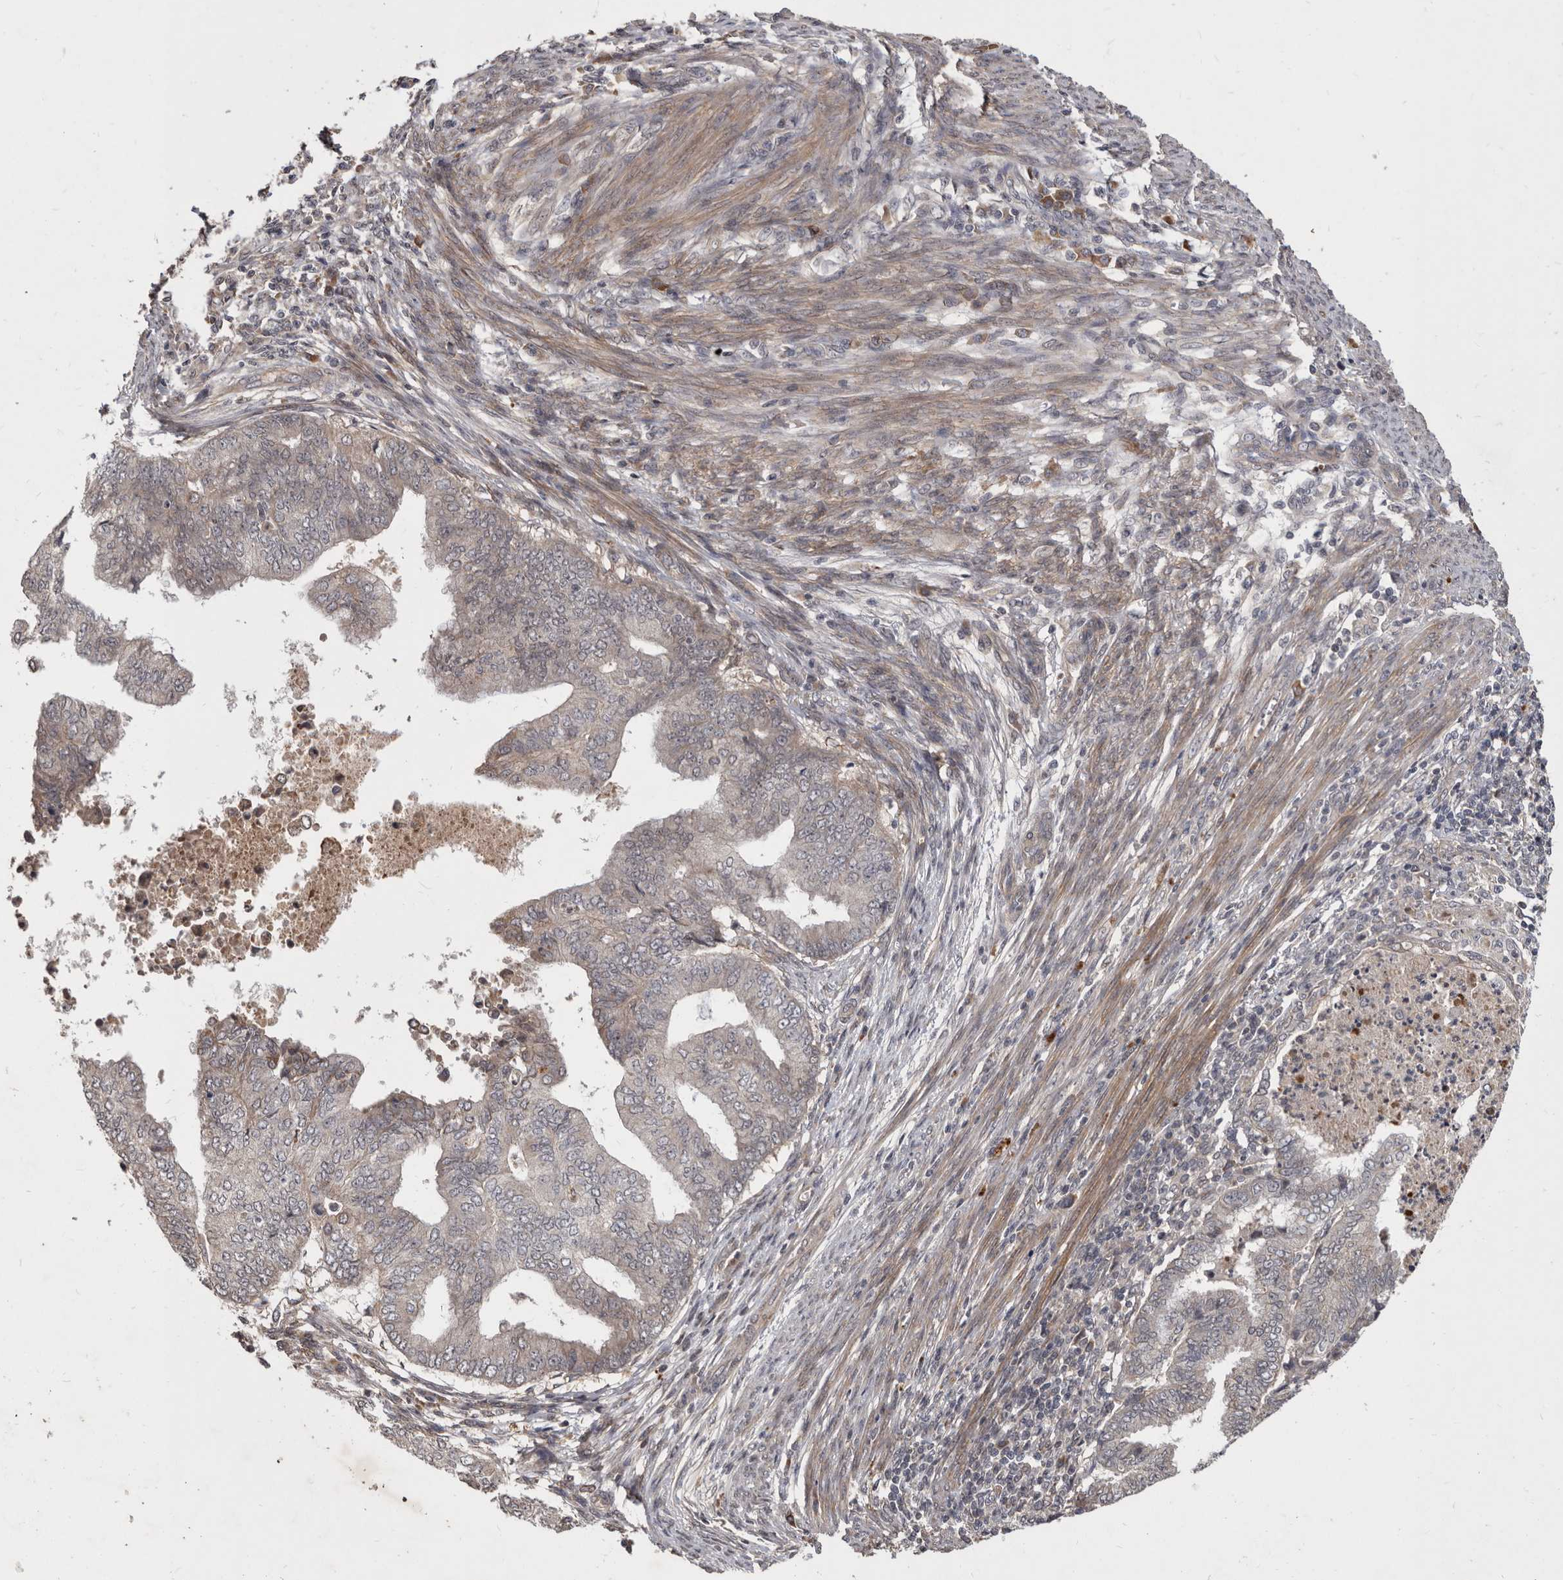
{"staining": {"intensity": "negative", "quantity": "none", "location": "none"}, "tissue": "endometrial cancer", "cell_type": "Tumor cells", "image_type": "cancer", "snomed": [{"axis": "morphology", "description": "Polyp, NOS"}, {"axis": "morphology", "description": "Adenocarcinoma, NOS"}, {"axis": "morphology", "description": "Adenoma, NOS"}, {"axis": "topography", "description": "Endometrium"}], "caption": "A micrograph of human endometrial cancer (polyp) is negative for staining in tumor cells. (Immunohistochemistry (ihc), brightfield microscopy, high magnification).", "gene": "DNAJC28", "patient": {"sex": "female", "age": 79}}